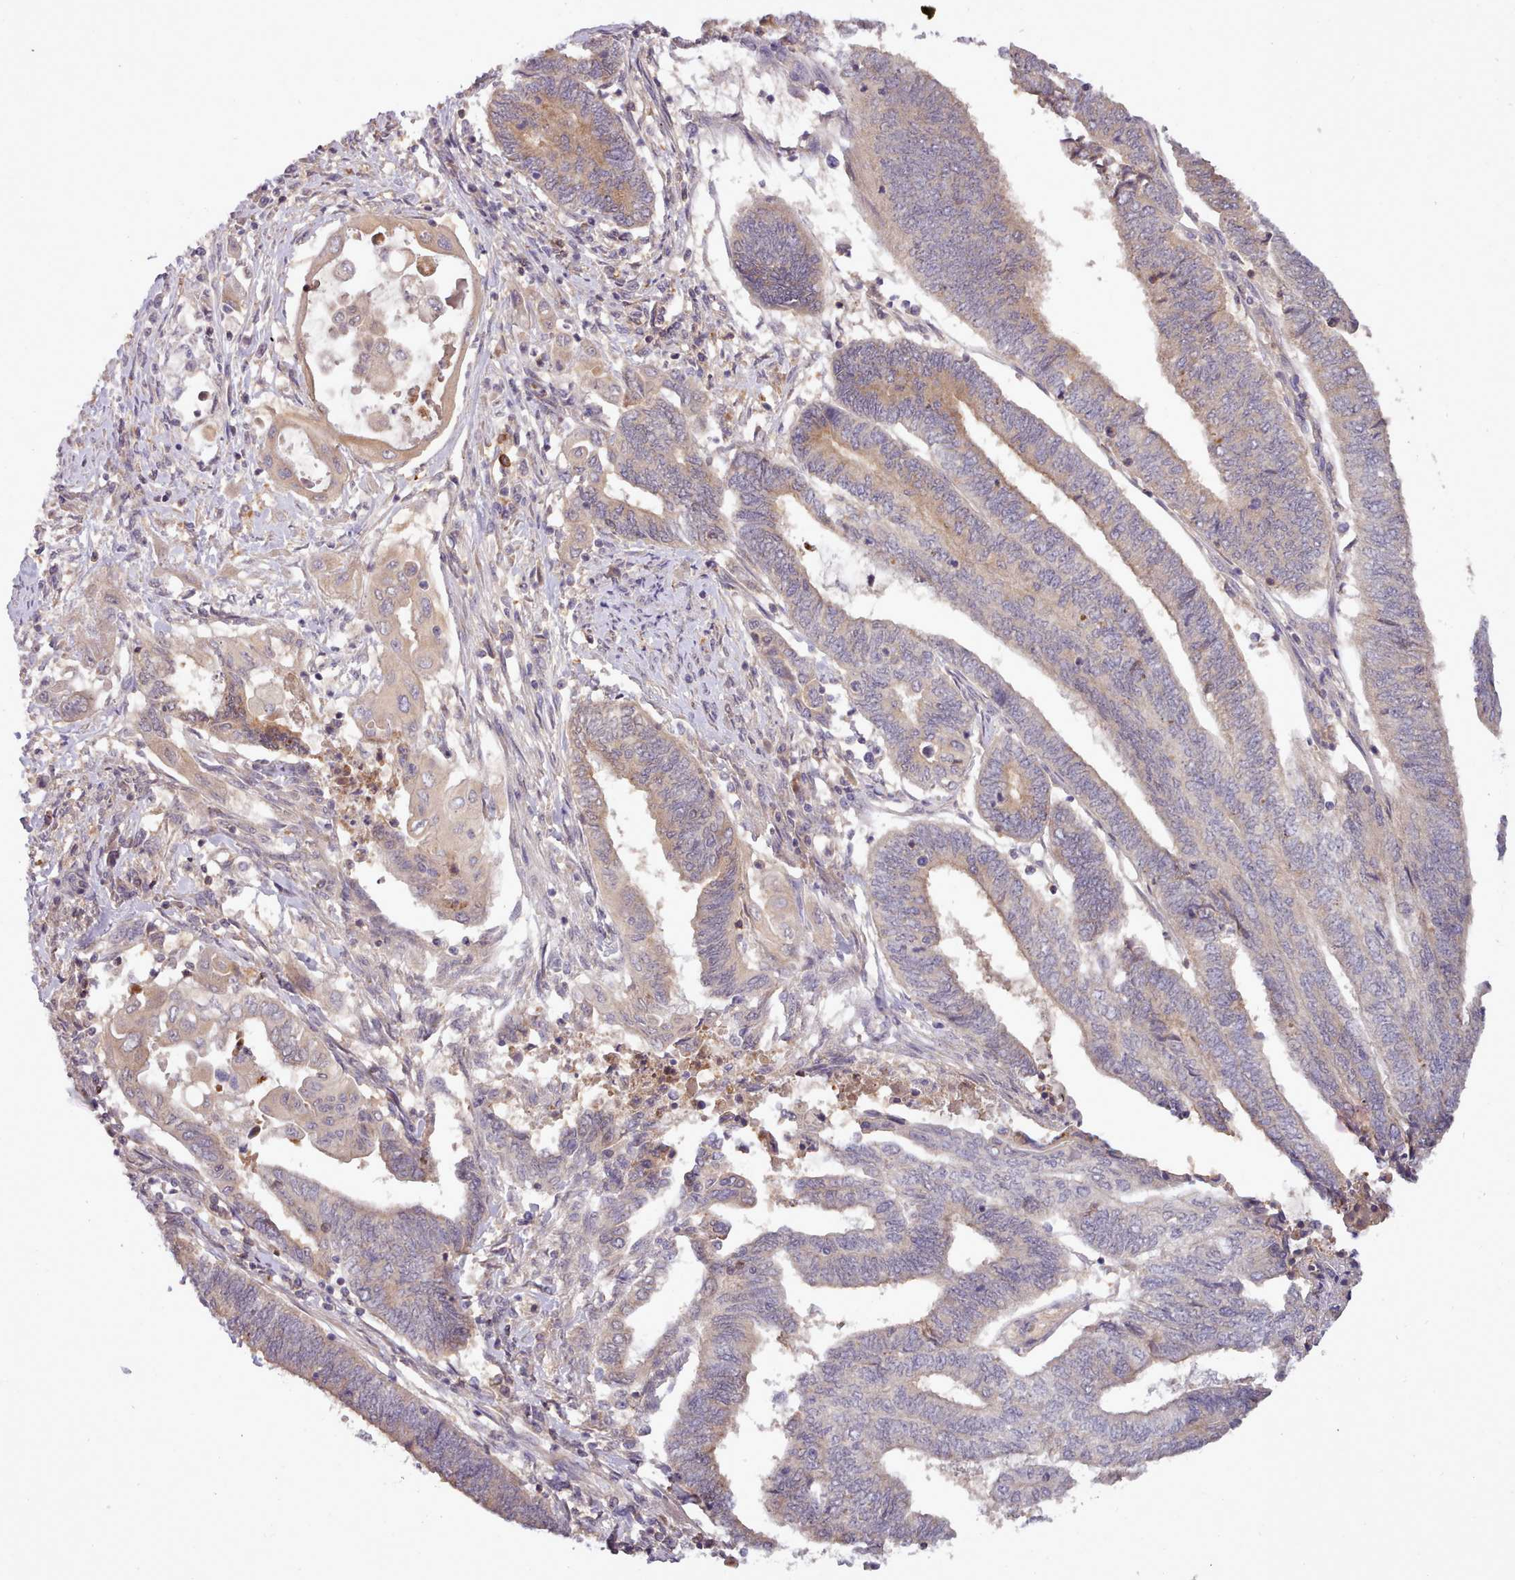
{"staining": {"intensity": "moderate", "quantity": "<25%", "location": "cytoplasmic/membranous"}, "tissue": "endometrial cancer", "cell_type": "Tumor cells", "image_type": "cancer", "snomed": [{"axis": "morphology", "description": "Adenocarcinoma, NOS"}, {"axis": "topography", "description": "Uterus"}, {"axis": "topography", "description": "Endometrium"}], "caption": "Brown immunohistochemical staining in human endometrial adenocarcinoma displays moderate cytoplasmic/membranous positivity in about <25% of tumor cells. Immunohistochemistry (ihc) stains the protein in brown and the nuclei are stained blue.", "gene": "ARL17A", "patient": {"sex": "female", "age": 70}}